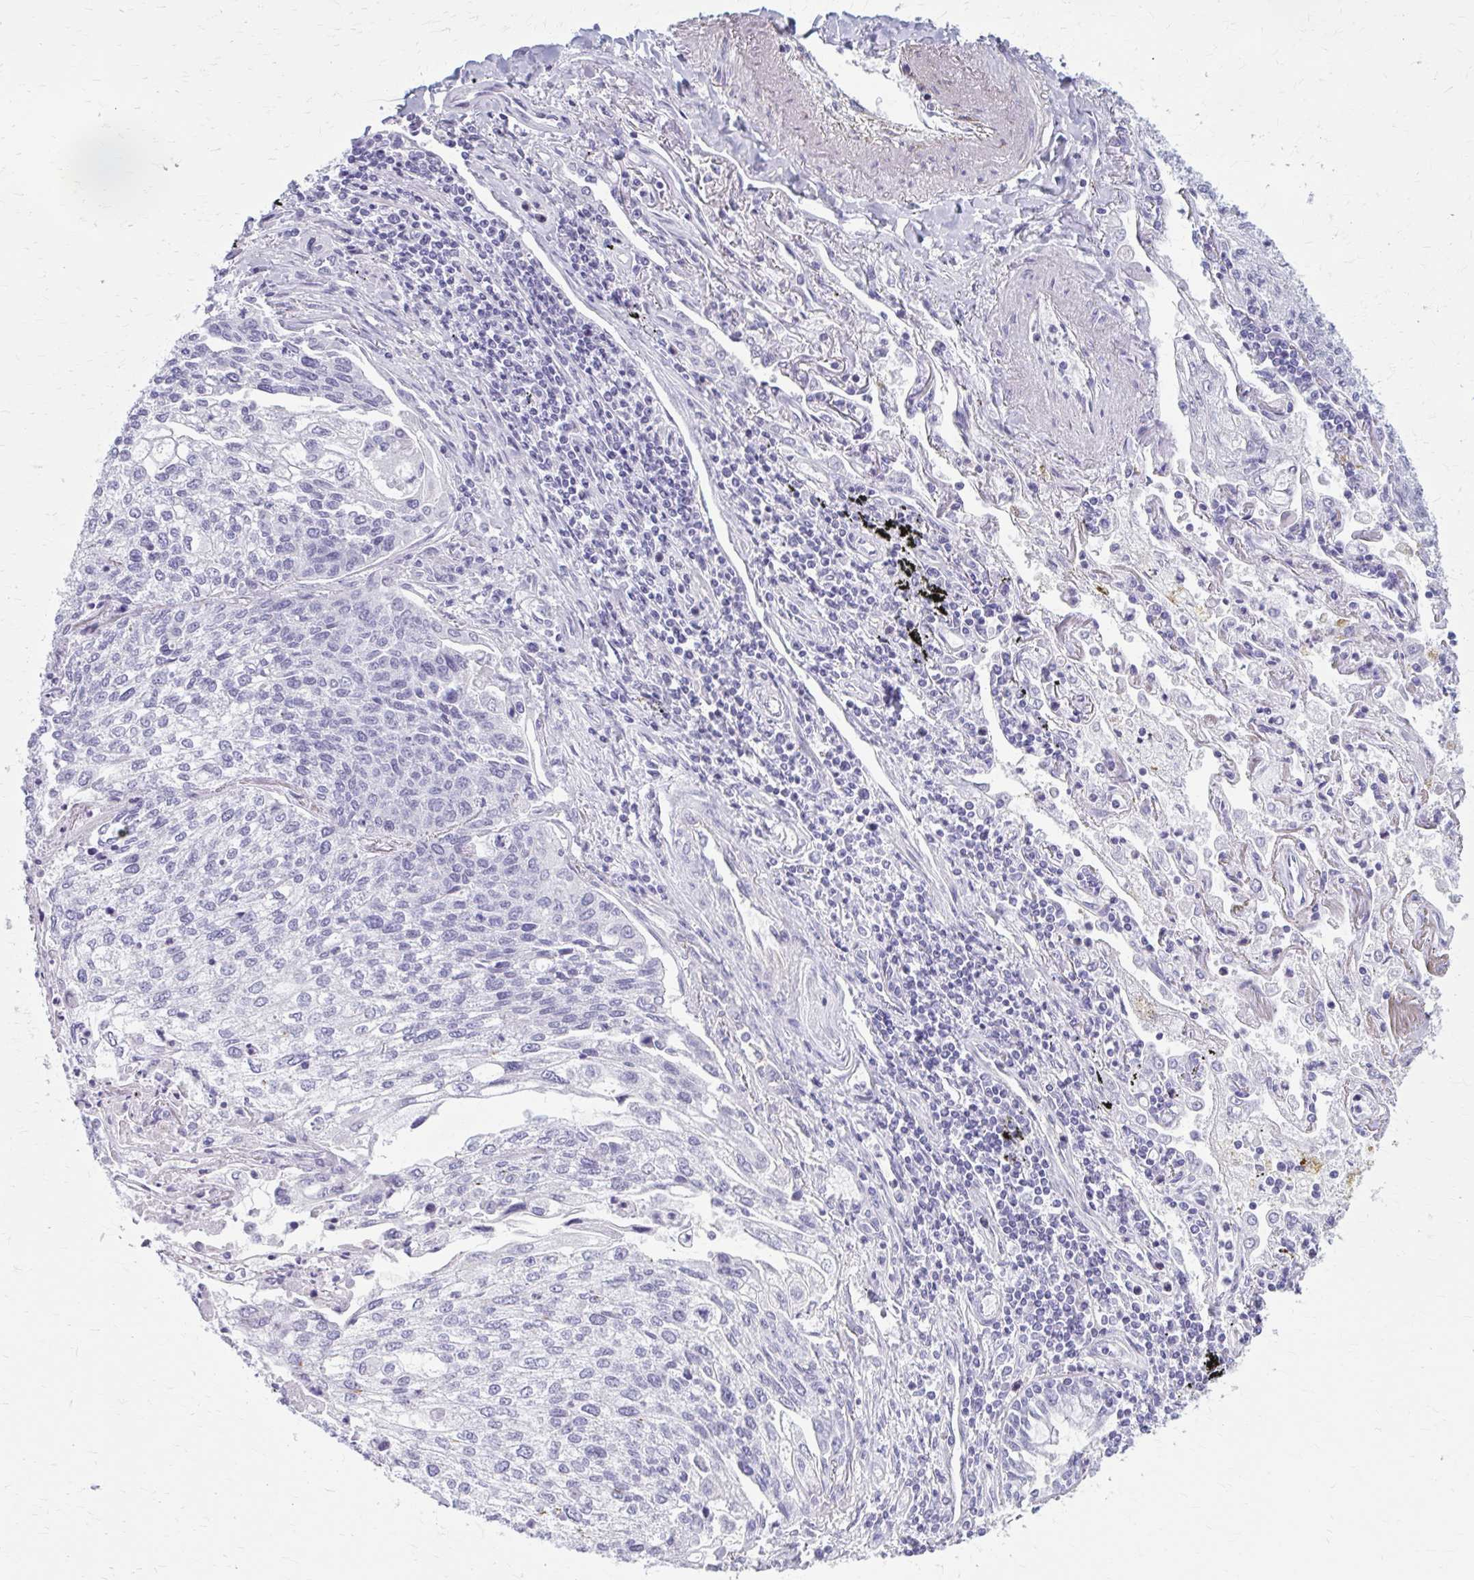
{"staining": {"intensity": "negative", "quantity": "none", "location": "none"}, "tissue": "lung cancer", "cell_type": "Tumor cells", "image_type": "cancer", "snomed": [{"axis": "morphology", "description": "Squamous cell carcinoma, NOS"}, {"axis": "topography", "description": "Lung"}], "caption": "Photomicrograph shows no protein expression in tumor cells of lung cancer tissue.", "gene": "CASQ2", "patient": {"sex": "male", "age": 74}}